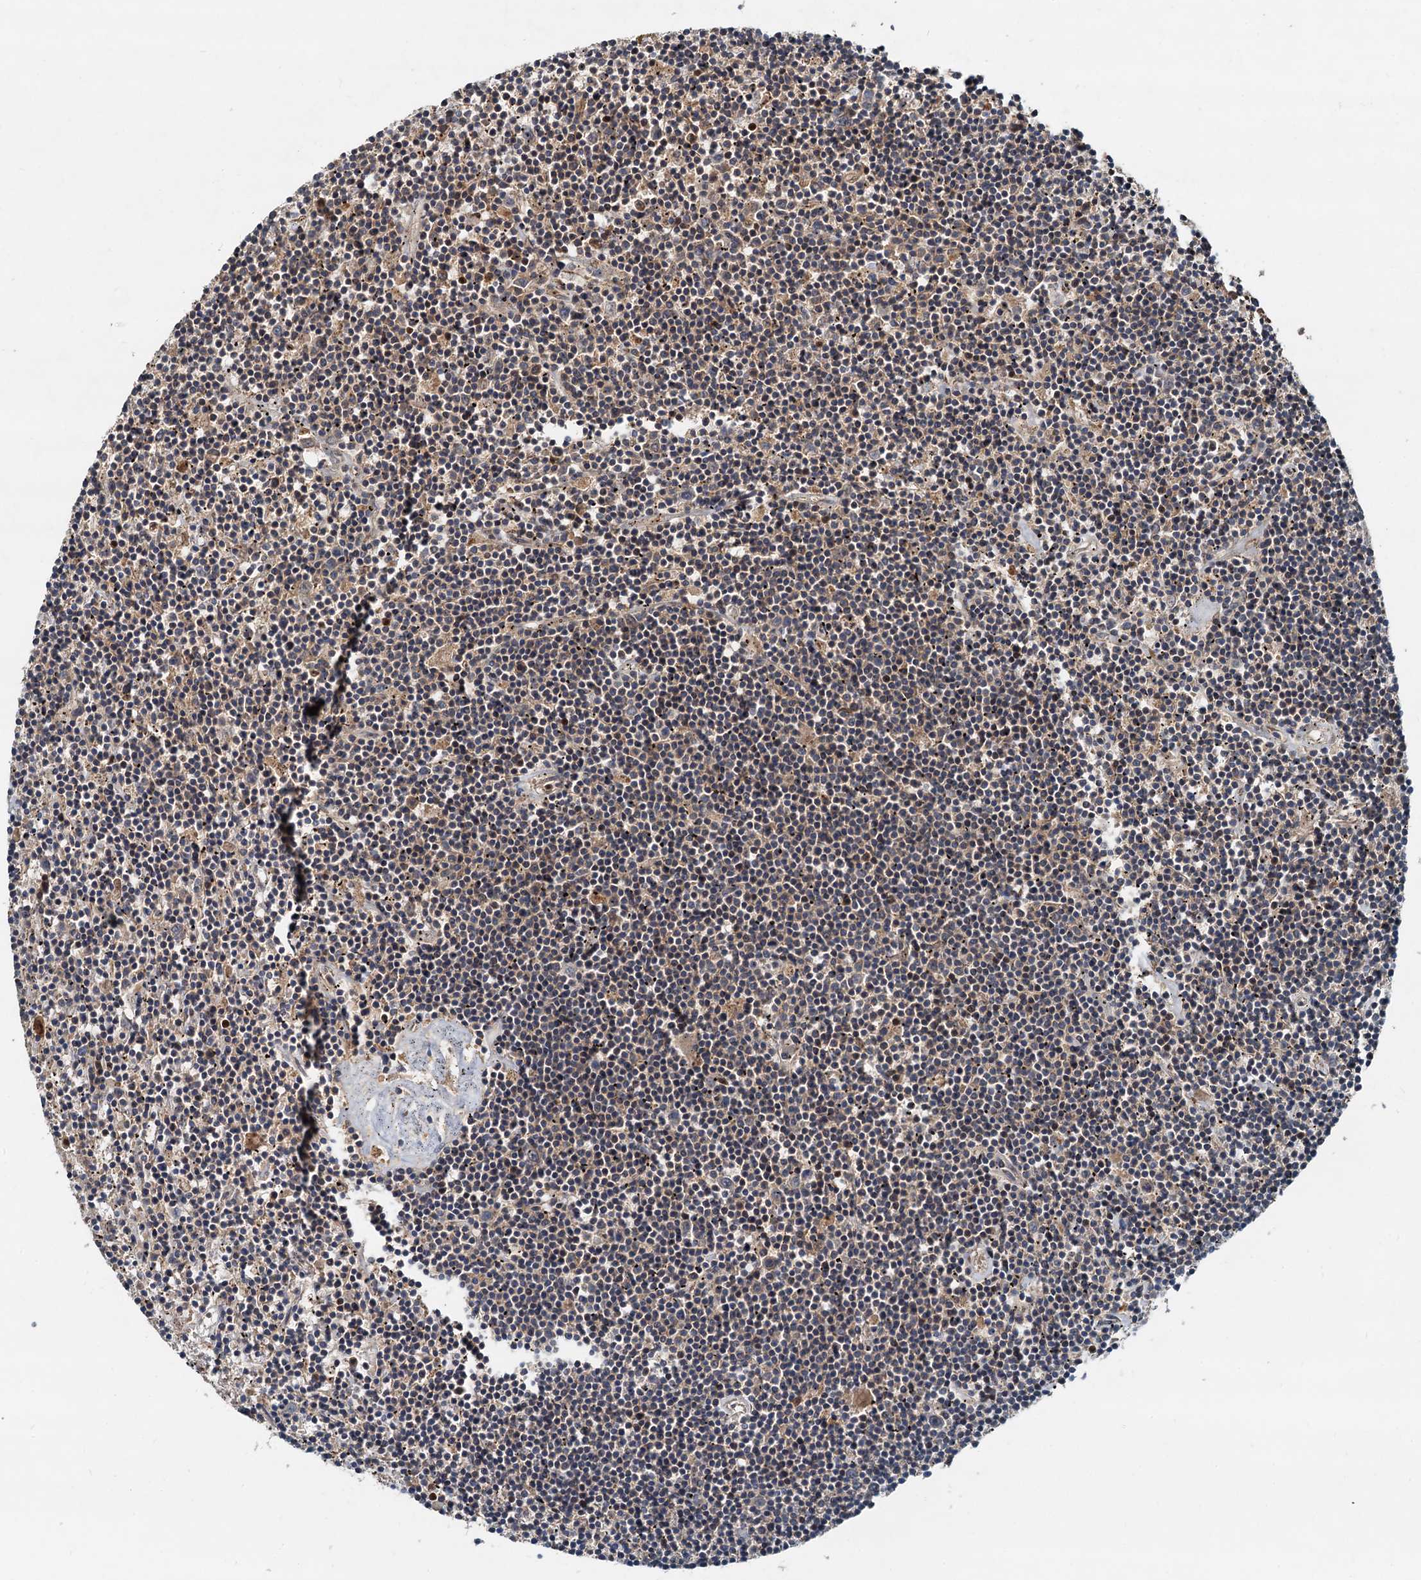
{"staining": {"intensity": "negative", "quantity": "none", "location": "none"}, "tissue": "lymphoma", "cell_type": "Tumor cells", "image_type": "cancer", "snomed": [{"axis": "morphology", "description": "Malignant lymphoma, non-Hodgkin's type, Low grade"}, {"axis": "topography", "description": "Spleen"}], "caption": "DAB (3,3'-diaminobenzidine) immunohistochemical staining of malignant lymphoma, non-Hodgkin's type (low-grade) shows no significant positivity in tumor cells.", "gene": "CEP68", "patient": {"sex": "male", "age": 76}}